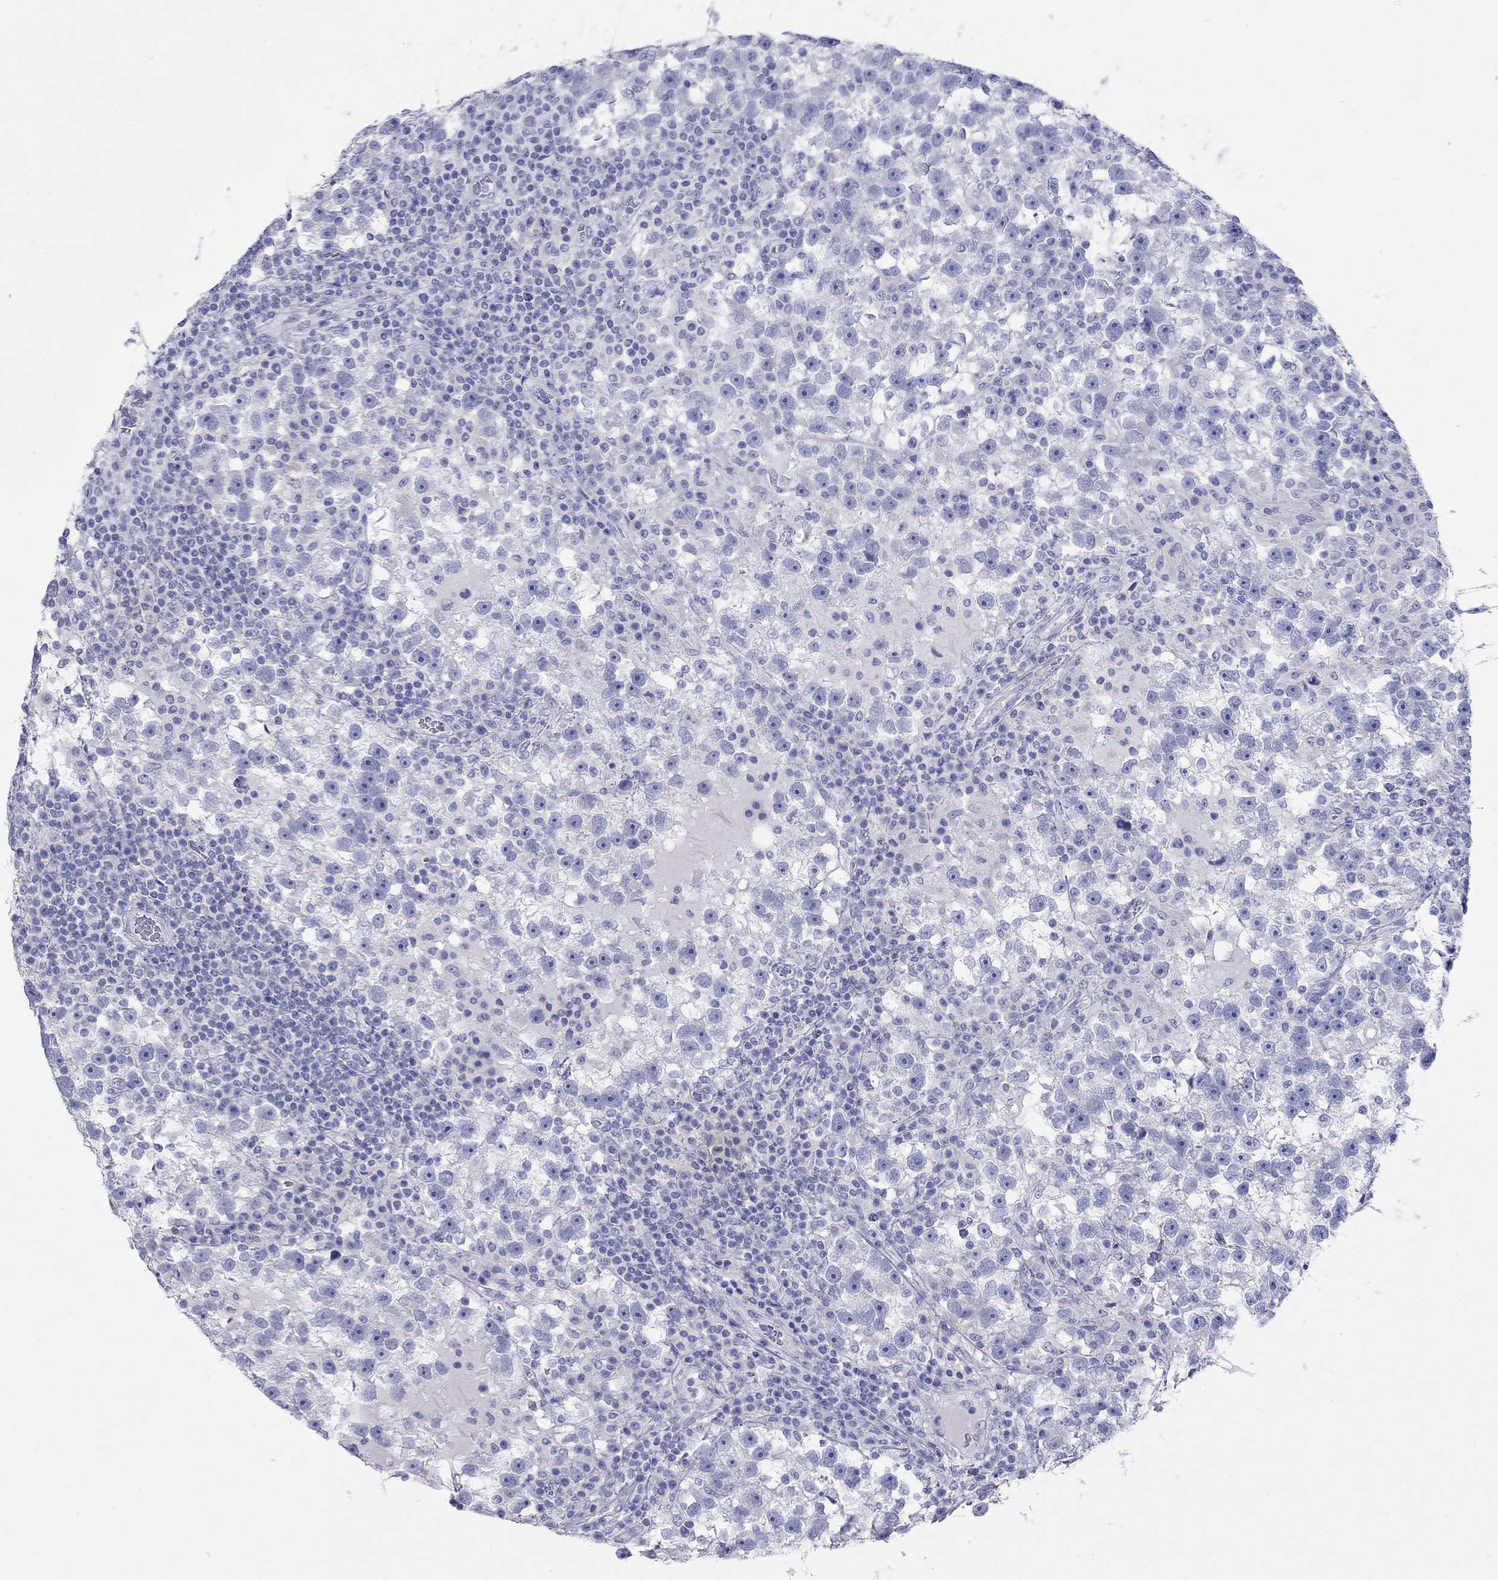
{"staining": {"intensity": "negative", "quantity": "none", "location": "none"}, "tissue": "testis cancer", "cell_type": "Tumor cells", "image_type": "cancer", "snomed": [{"axis": "morphology", "description": "Seminoma, NOS"}, {"axis": "topography", "description": "Testis"}], "caption": "Immunohistochemistry (IHC) of testis seminoma reveals no positivity in tumor cells. (DAB IHC with hematoxylin counter stain).", "gene": "SPATA9", "patient": {"sex": "male", "age": 47}}